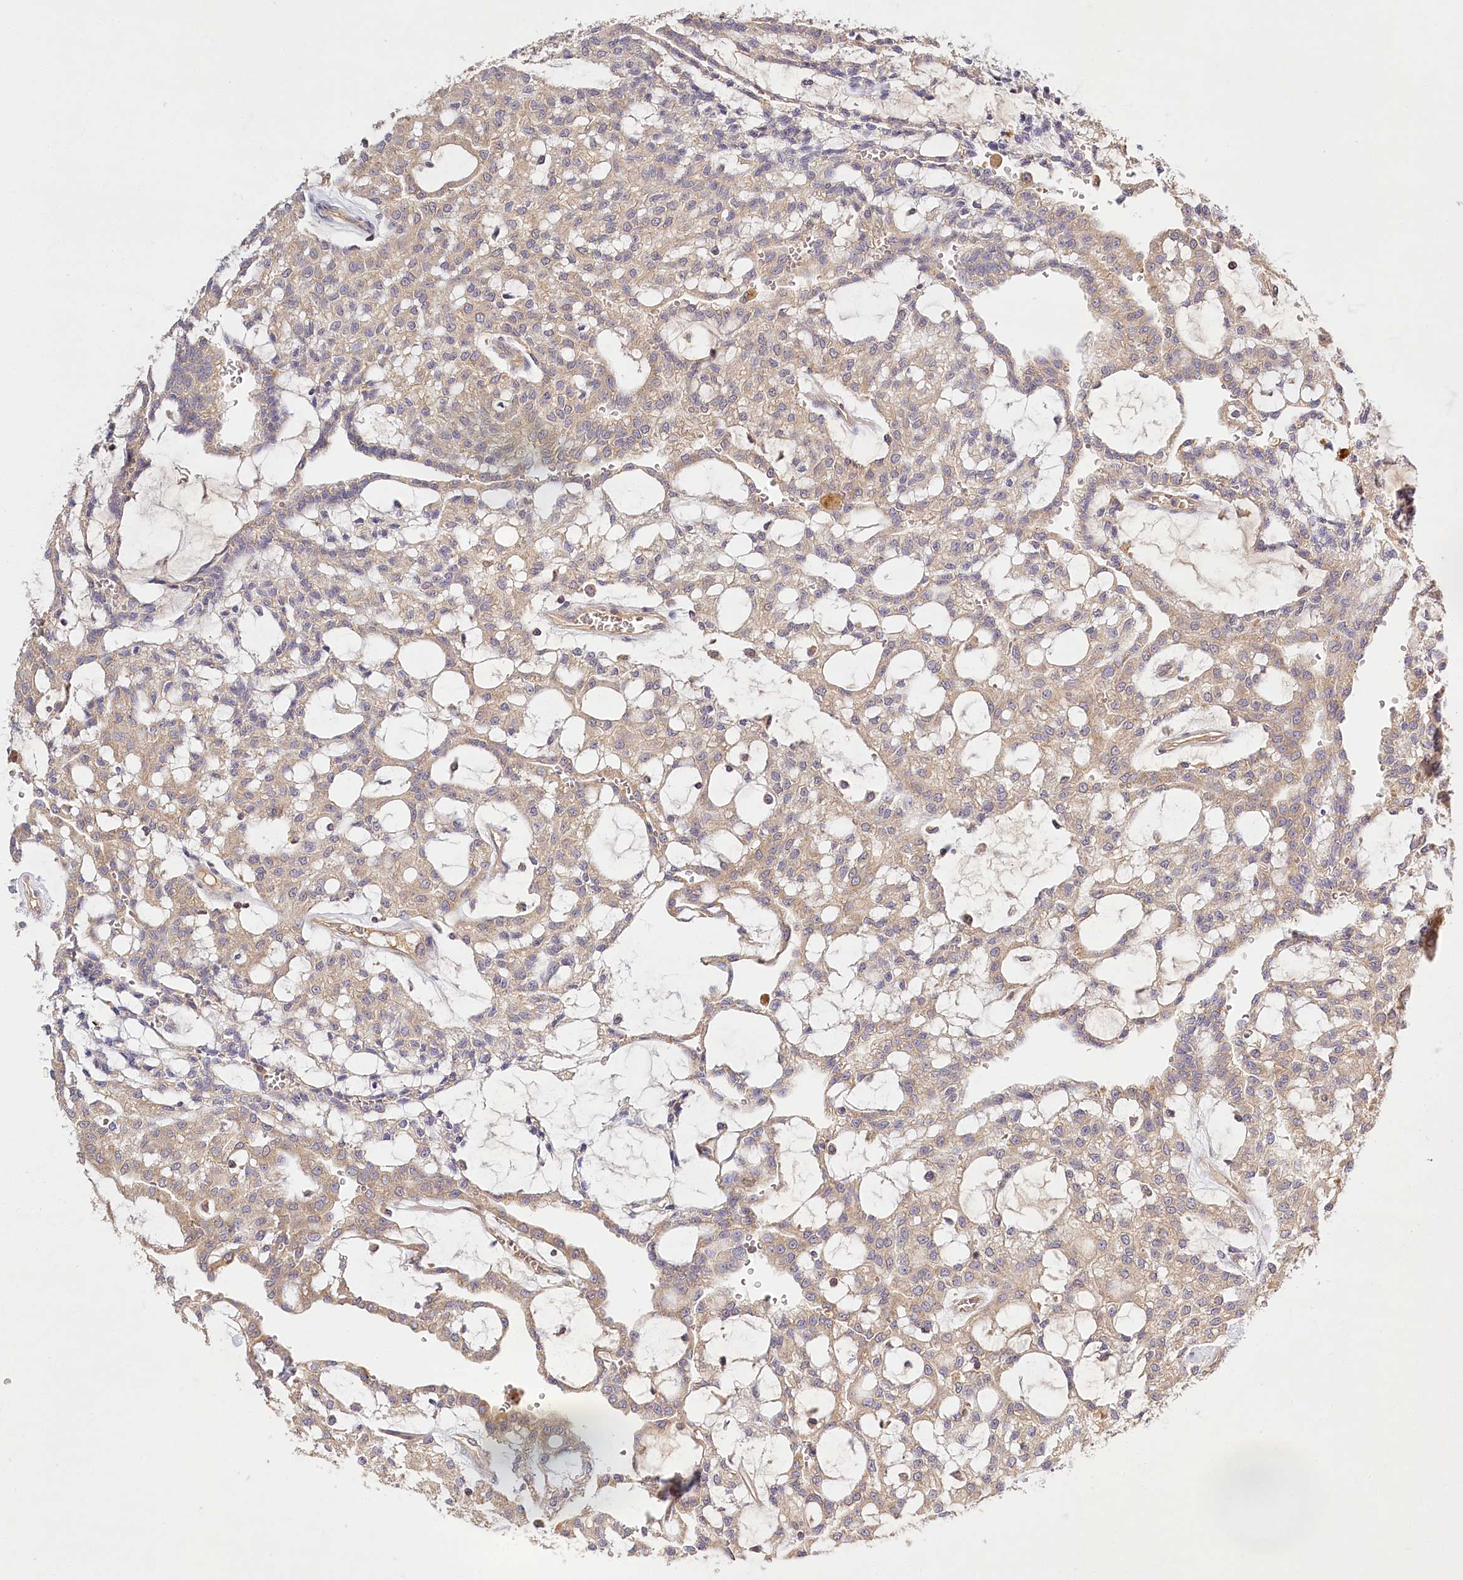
{"staining": {"intensity": "weak", "quantity": ">75%", "location": "cytoplasmic/membranous"}, "tissue": "renal cancer", "cell_type": "Tumor cells", "image_type": "cancer", "snomed": [{"axis": "morphology", "description": "Adenocarcinoma, NOS"}, {"axis": "topography", "description": "Kidney"}], "caption": "A photomicrograph of human adenocarcinoma (renal) stained for a protein exhibits weak cytoplasmic/membranous brown staining in tumor cells.", "gene": "LSS", "patient": {"sex": "male", "age": 63}}